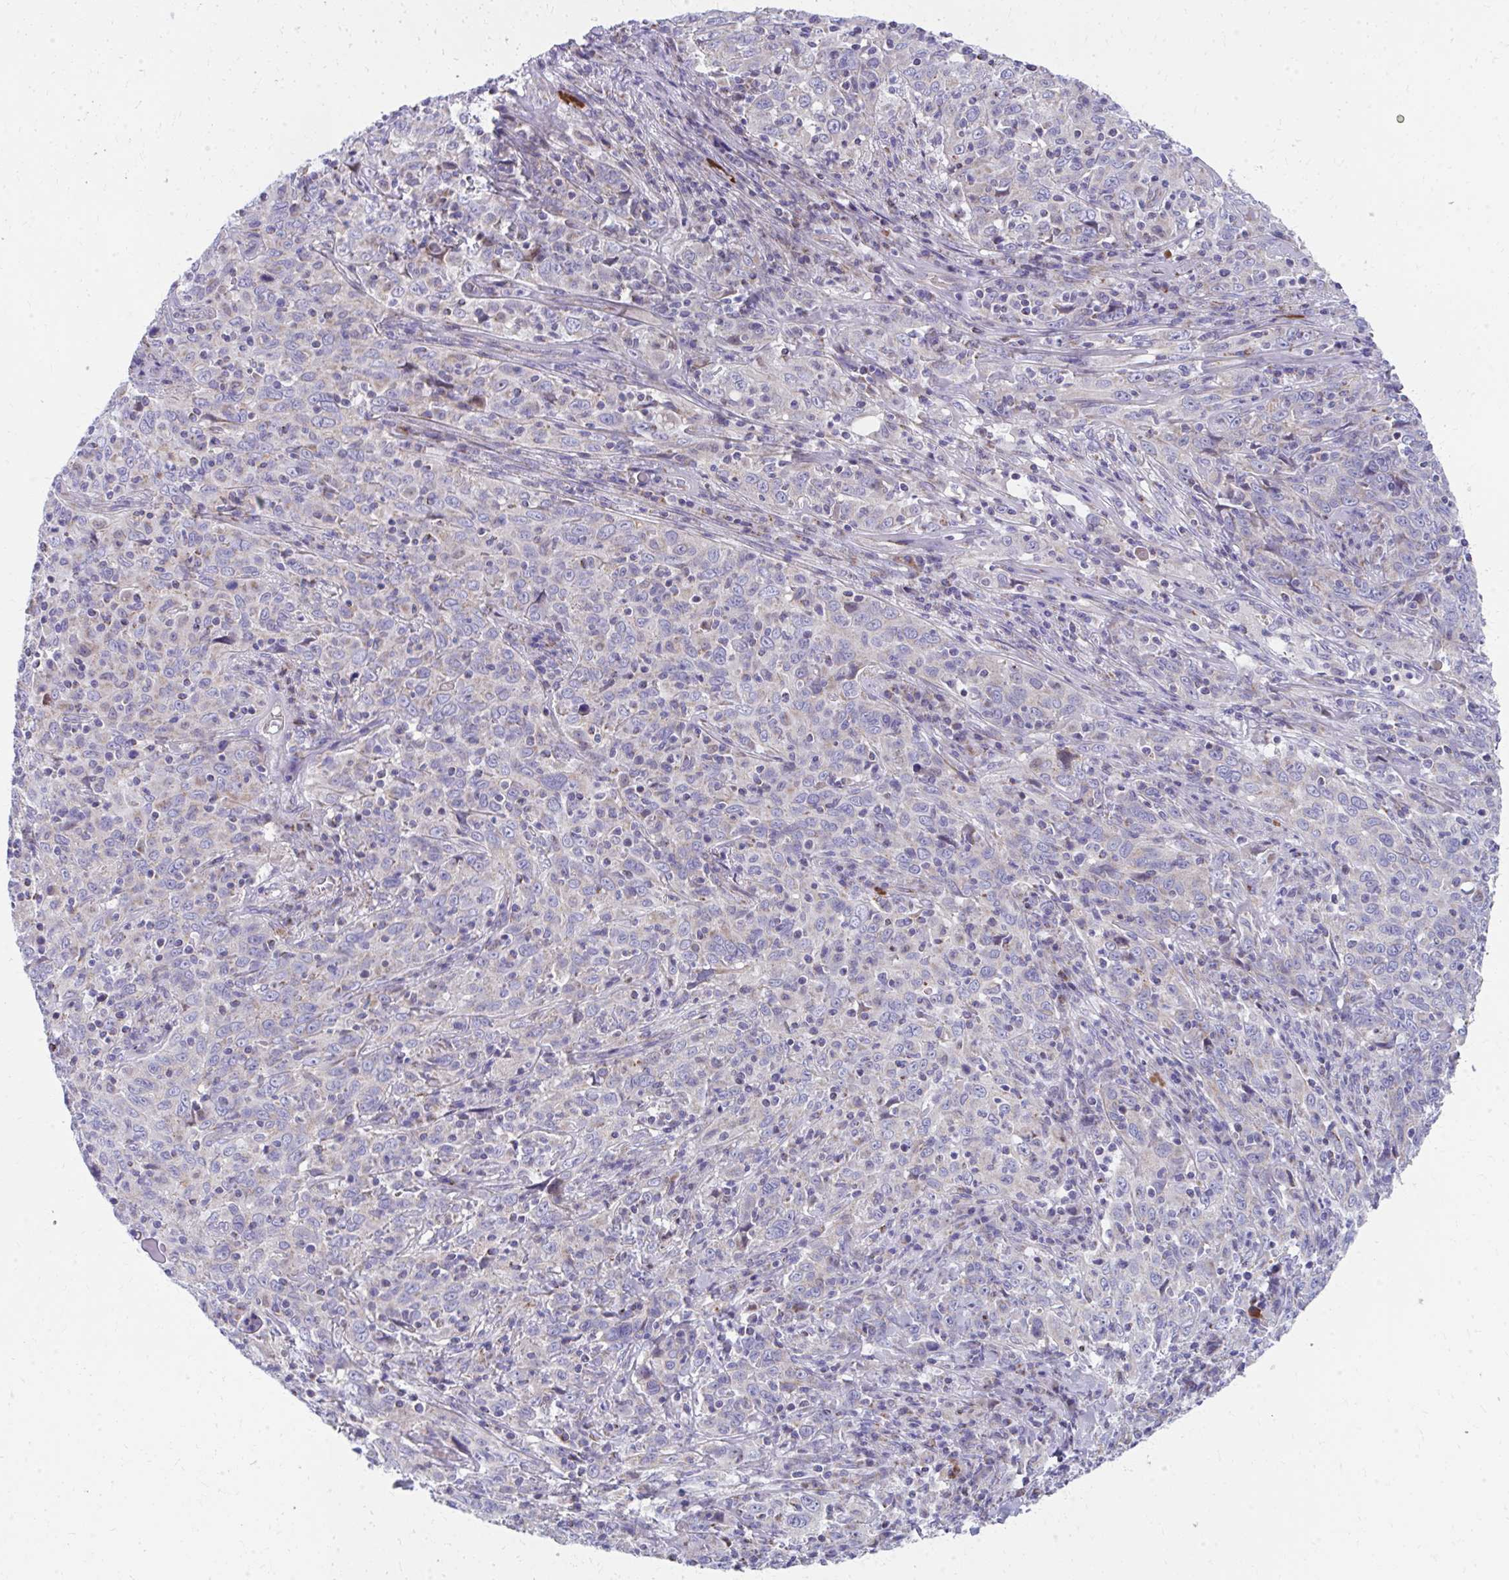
{"staining": {"intensity": "negative", "quantity": "none", "location": "none"}, "tissue": "cervical cancer", "cell_type": "Tumor cells", "image_type": "cancer", "snomed": [{"axis": "morphology", "description": "Squamous cell carcinoma, NOS"}, {"axis": "topography", "description": "Cervix"}], "caption": "Immunohistochemistry micrograph of human squamous cell carcinoma (cervical) stained for a protein (brown), which exhibits no staining in tumor cells. (DAB (3,3'-diaminobenzidine) immunohistochemistry, high magnification).", "gene": "IL37", "patient": {"sex": "female", "age": 46}}